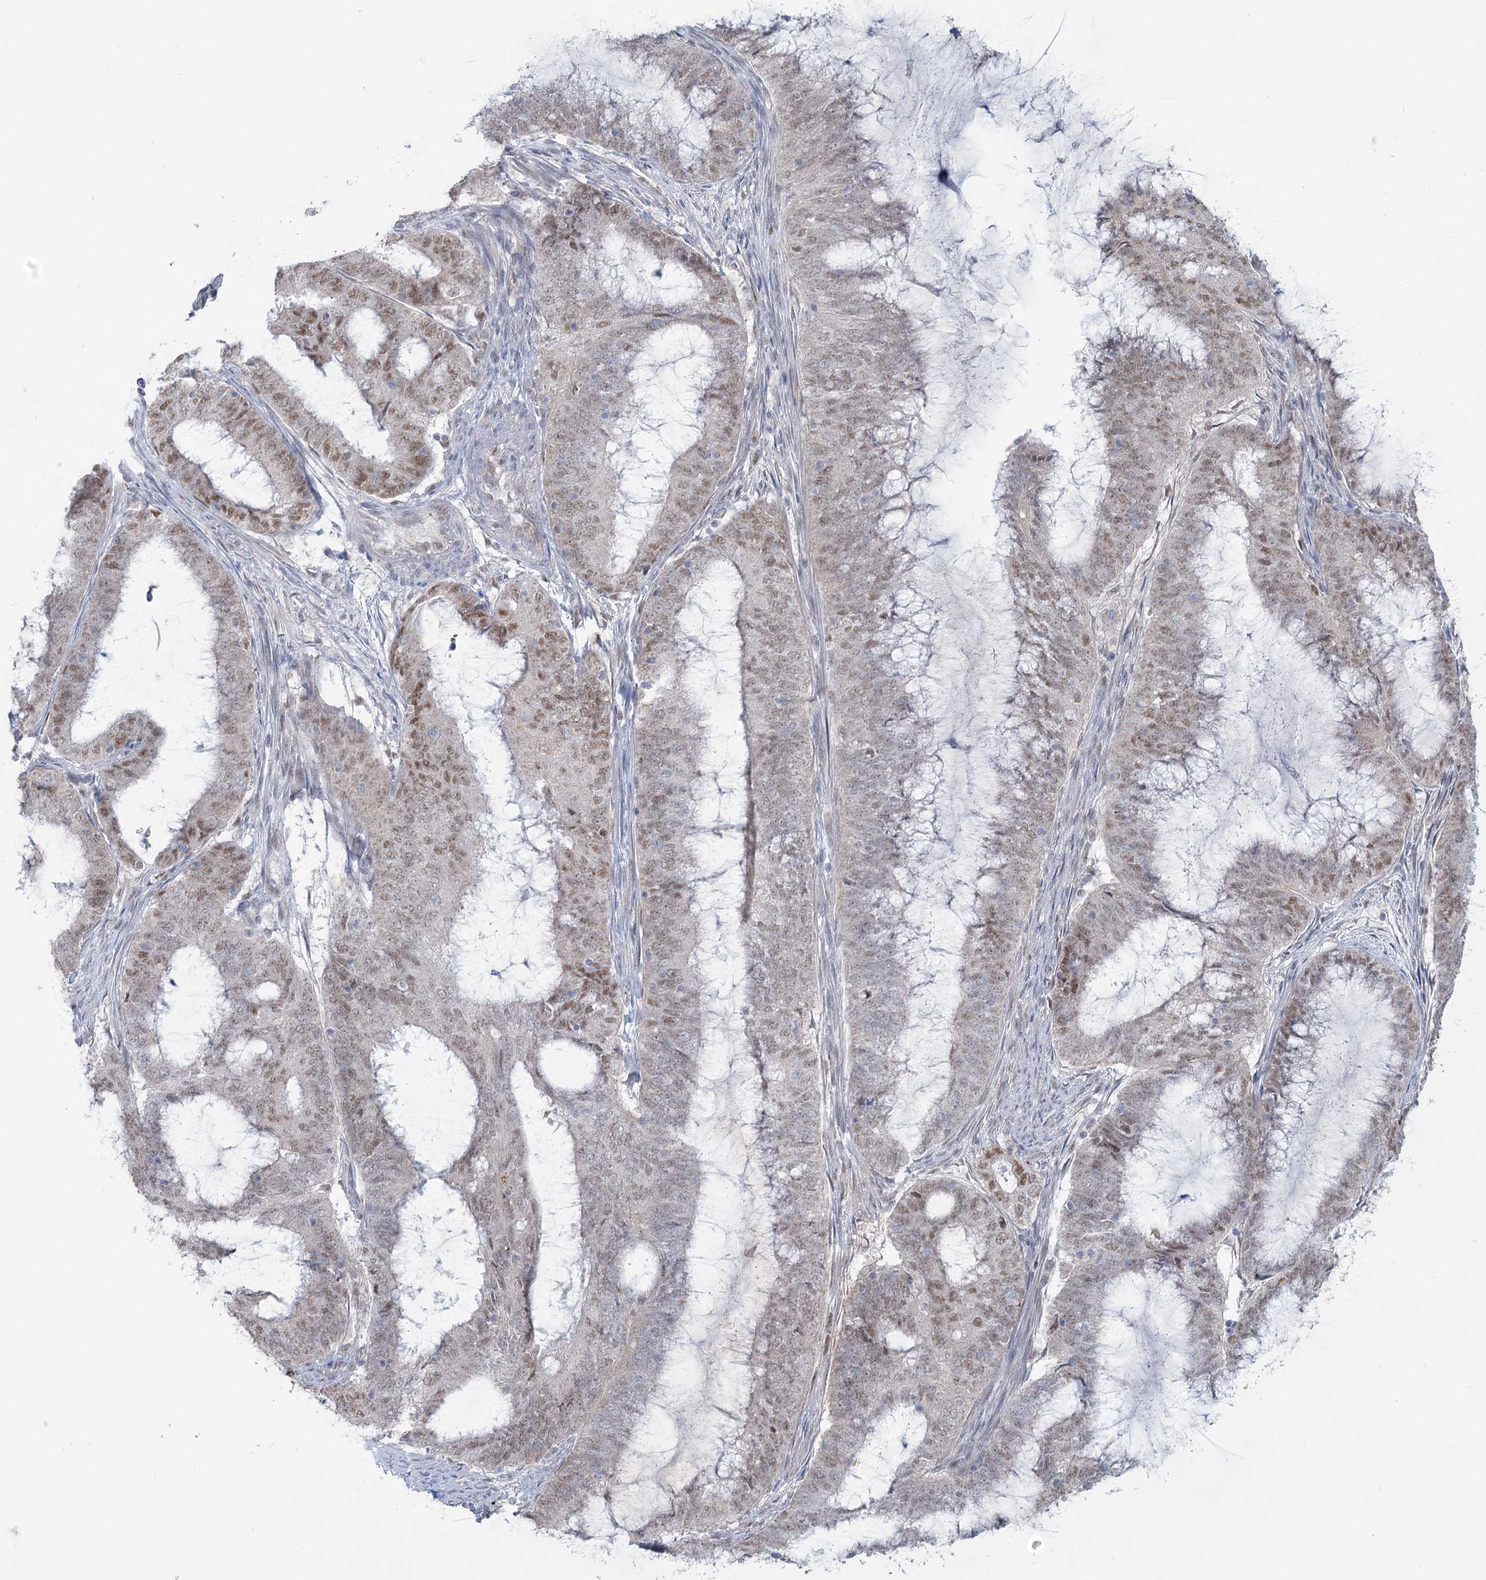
{"staining": {"intensity": "moderate", "quantity": "<25%", "location": "nuclear"}, "tissue": "endometrial cancer", "cell_type": "Tumor cells", "image_type": "cancer", "snomed": [{"axis": "morphology", "description": "Adenocarcinoma, NOS"}, {"axis": "topography", "description": "Endometrium"}], "caption": "DAB immunohistochemical staining of human endometrial cancer (adenocarcinoma) shows moderate nuclear protein staining in about <25% of tumor cells.", "gene": "MTG1", "patient": {"sex": "female", "age": 51}}